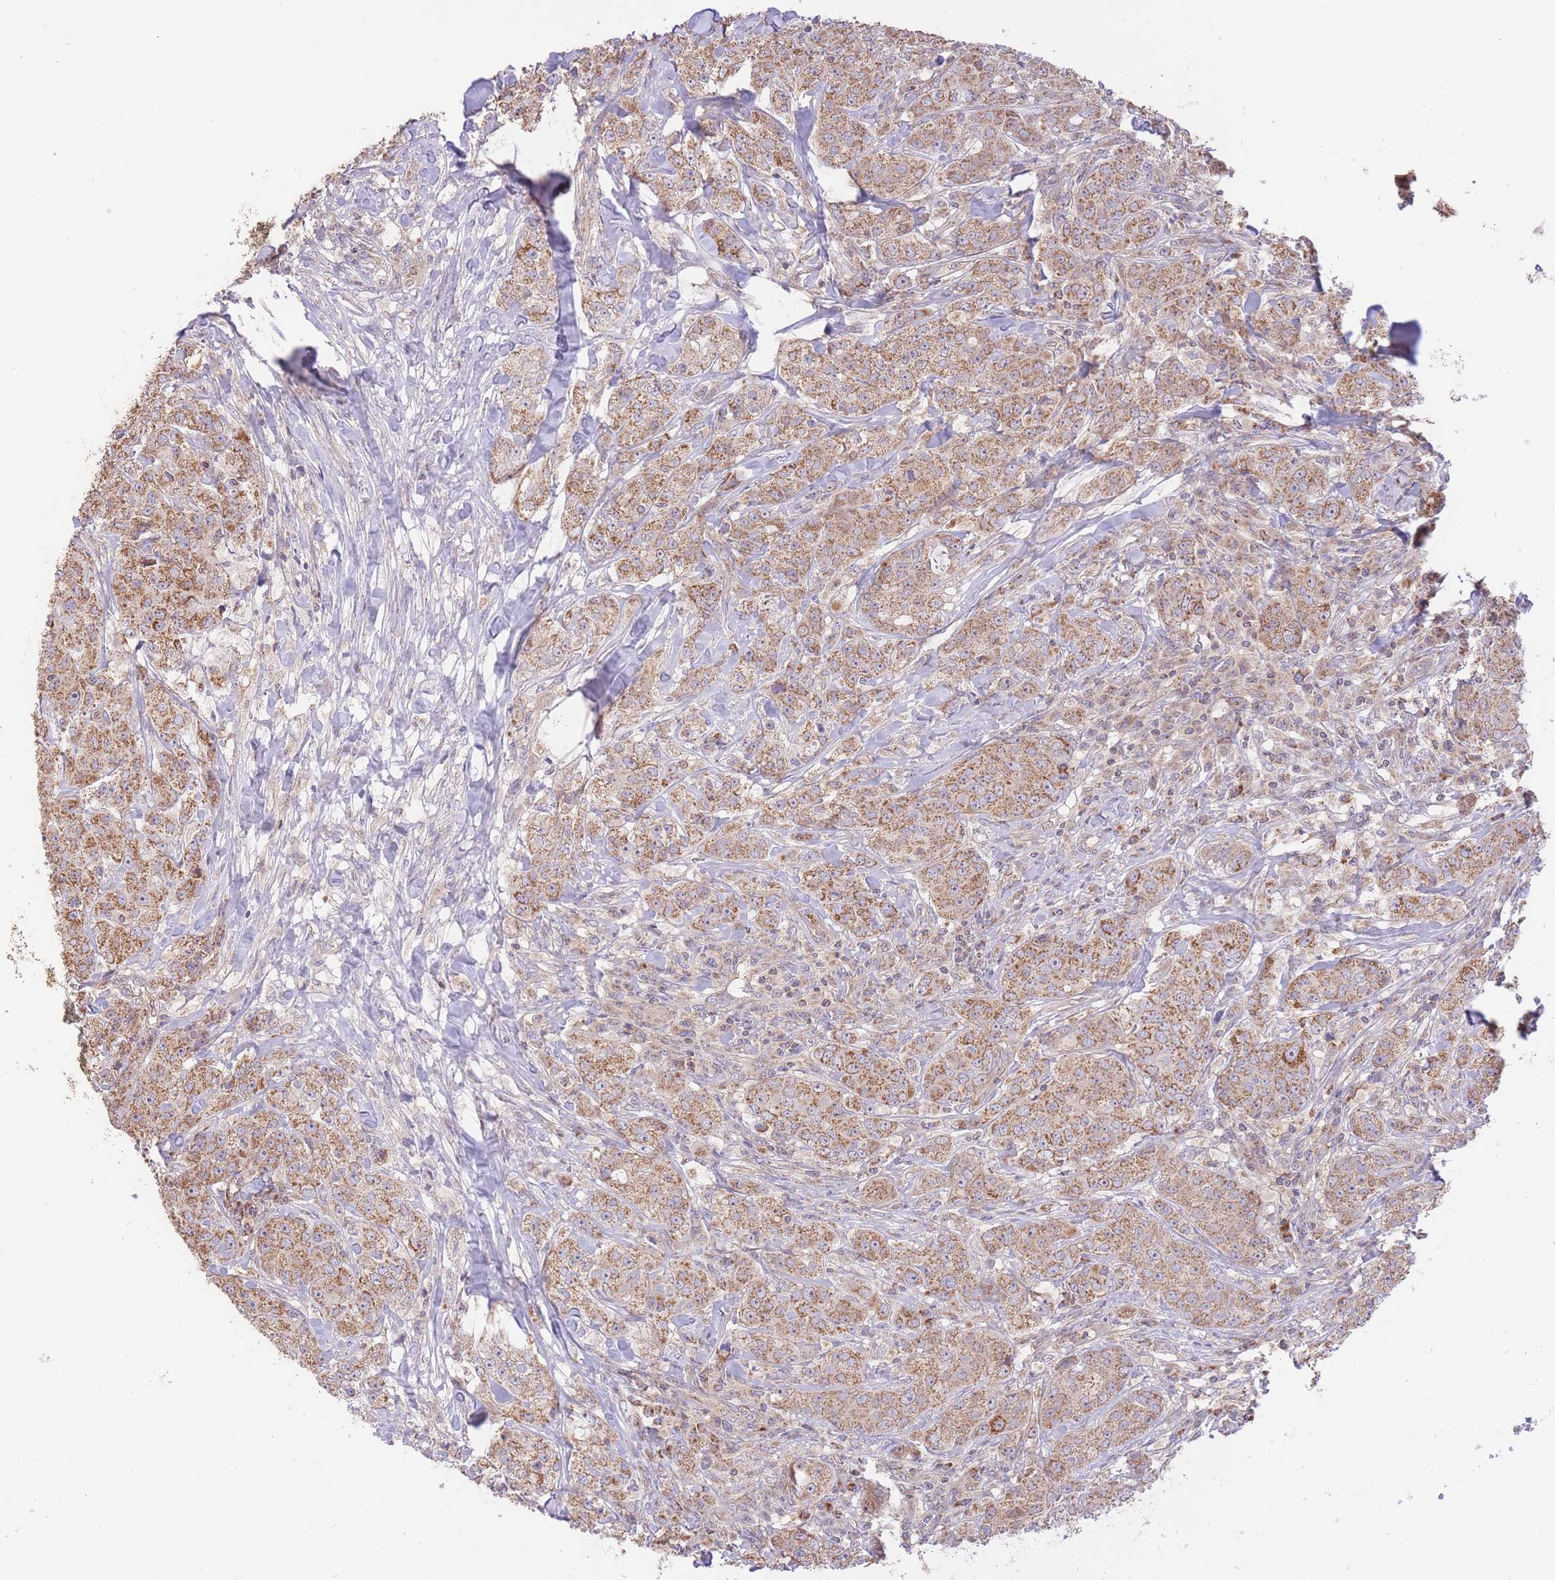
{"staining": {"intensity": "moderate", "quantity": ">75%", "location": "cytoplasmic/membranous"}, "tissue": "breast cancer", "cell_type": "Tumor cells", "image_type": "cancer", "snomed": [{"axis": "morphology", "description": "Duct carcinoma"}, {"axis": "topography", "description": "Breast"}], "caption": "Brown immunohistochemical staining in infiltrating ductal carcinoma (breast) displays moderate cytoplasmic/membranous staining in approximately >75% of tumor cells. The staining was performed using DAB to visualize the protein expression in brown, while the nuclei were stained in blue with hematoxylin (Magnification: 20x).", "gene": "PREP", "patient": {"sex": "female", "age": 43}}